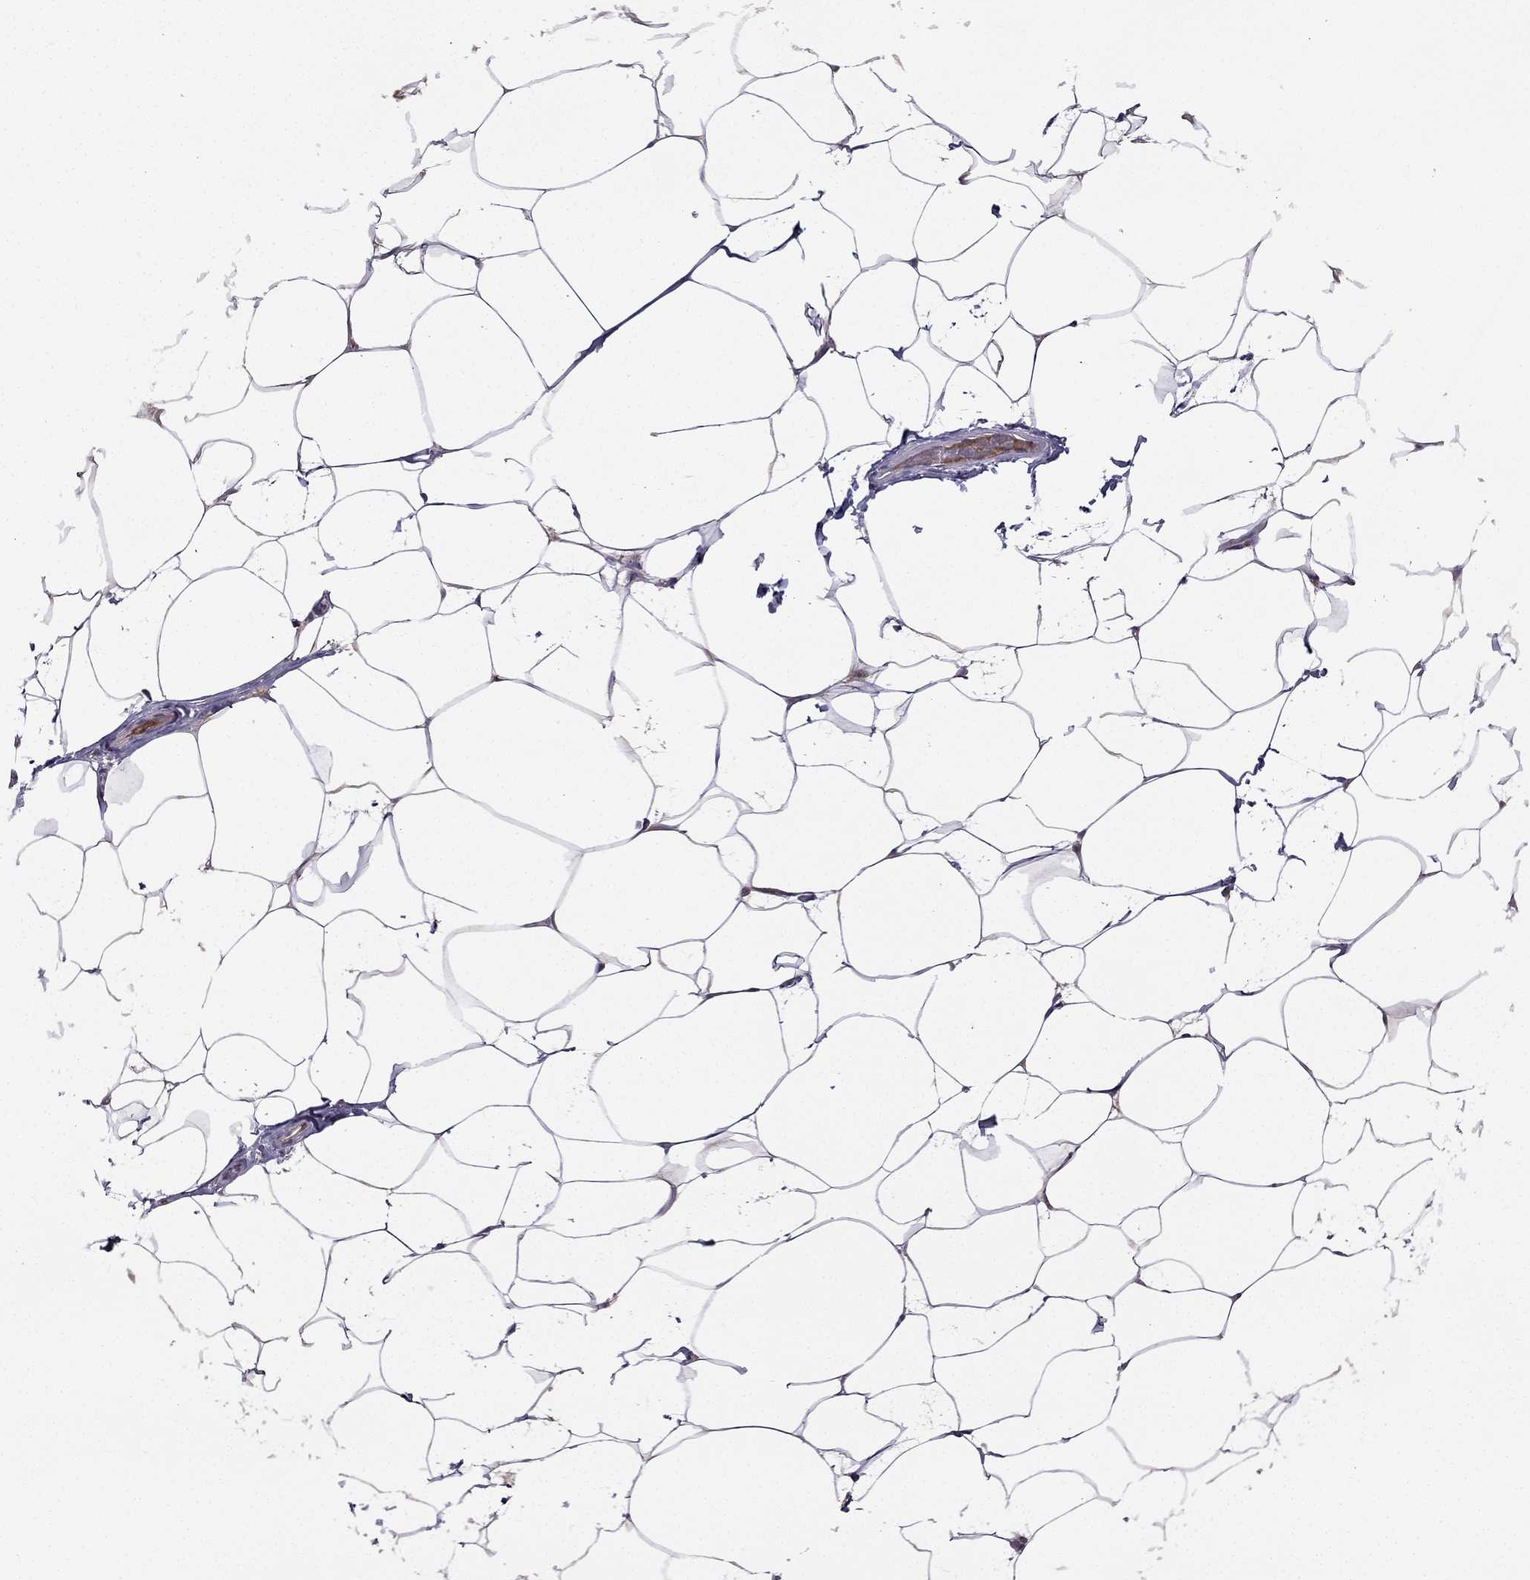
{"staining": {"intensity": "negative", "quantity": "none", "location": "none"}, "tissue": "breast", "cell_type": "Adipocytes", "image_type": "normal", "snomed": [{"axis": "morphology", "description": "Normal tissue, NOS"}, {"axis": "topography", "description": "Breast"}], "caption": "DAB (3,3'-diaminobenzidine) immunohistochemical staining of benign breast shows no significant positivity in adipocytes.", "gene": "UHRF1", "patient": {"sex": "female", "age": 32}}